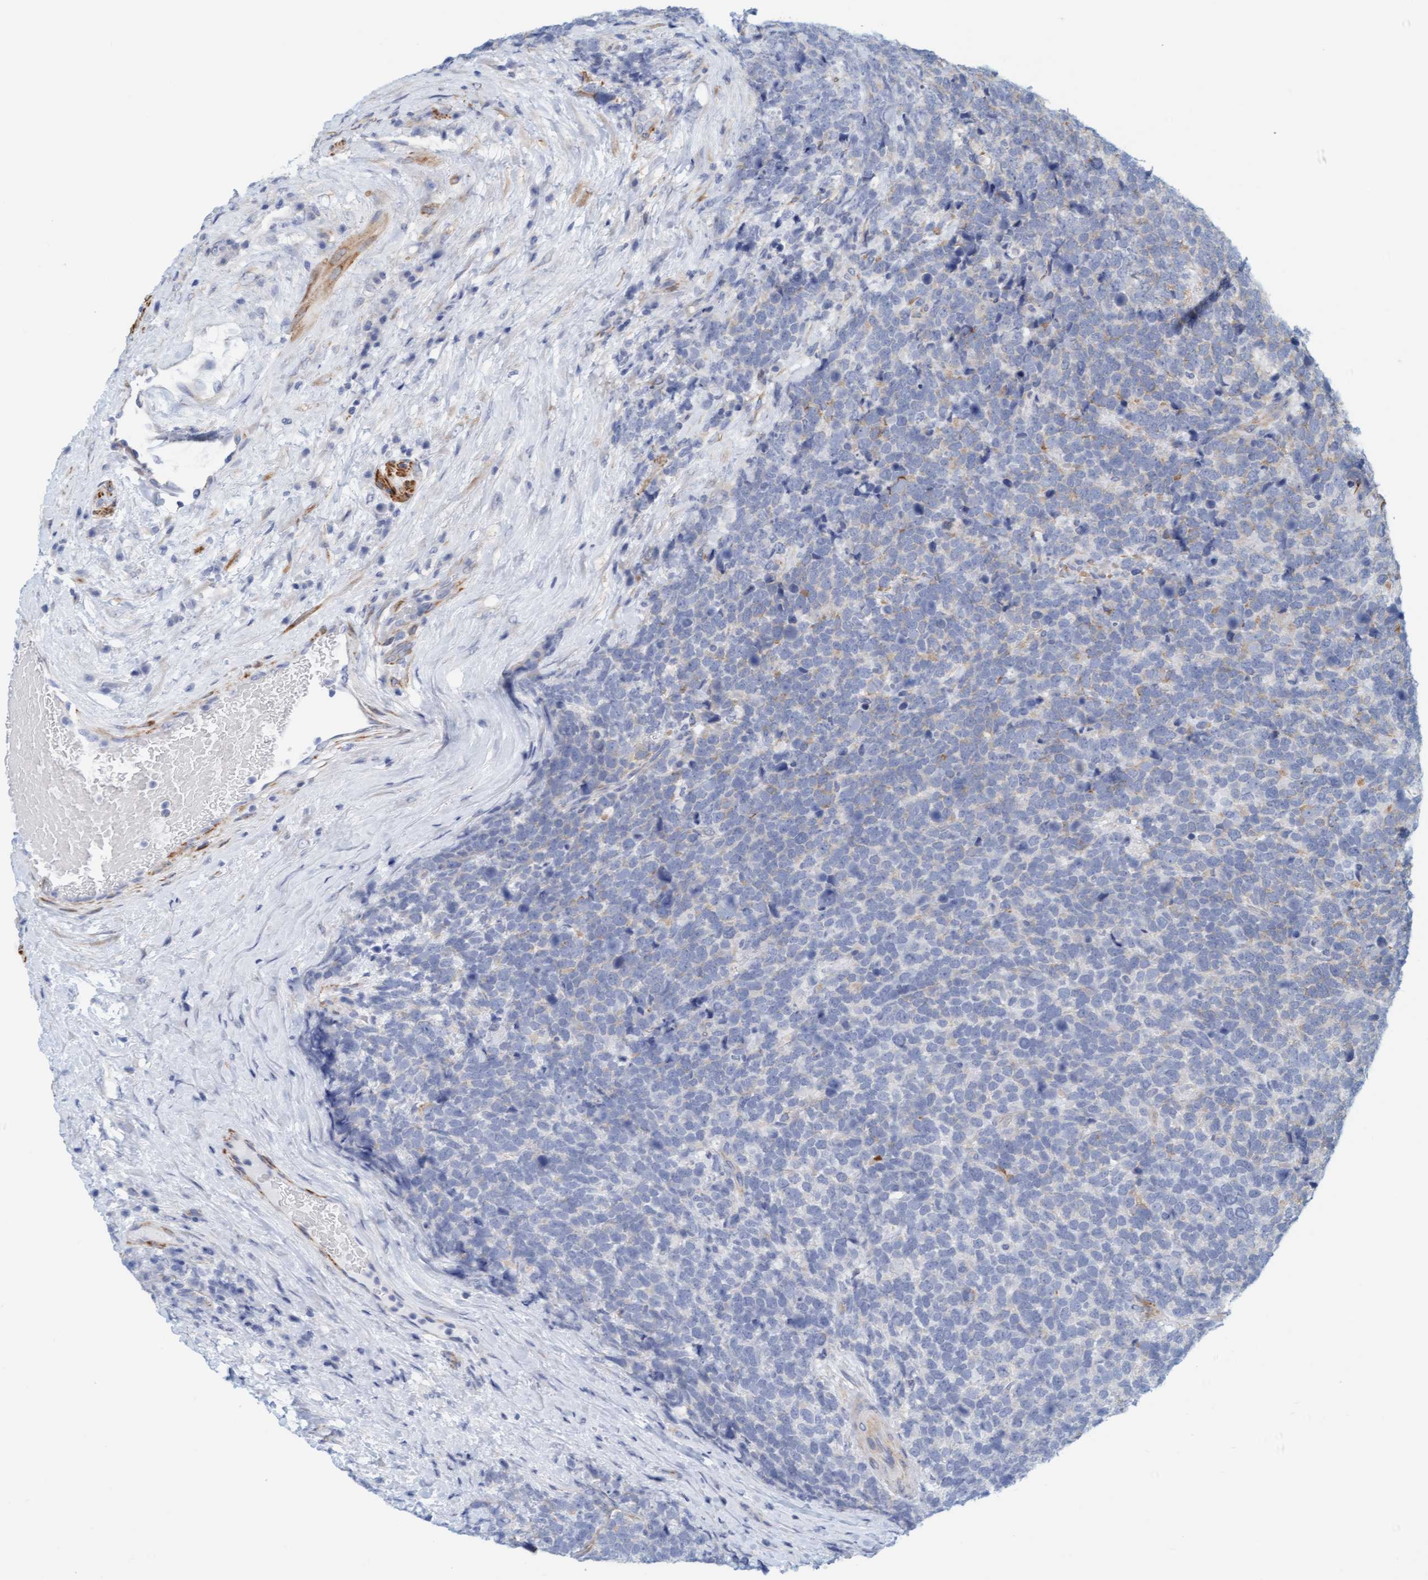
{"staining": {"intensity": "negative", "quantity": "none", "location": "none"}, "tissue": "urothelial cancer", "cell_type": "Tumor cells", "image_type": "cancer", "snomed": [{"axis": "morphology", "description": "Urothelial carcinoma, High grade"}, {"axis": "topography", "description": "Urinary bladder"}], "caption": "Human urothelial carcinoma (high-grade) stained for a protein using immunohistochemistry displays no staining in tumor cells.", "gene": "MAP1B", "patient": {"sex": "female", "age": 82}}